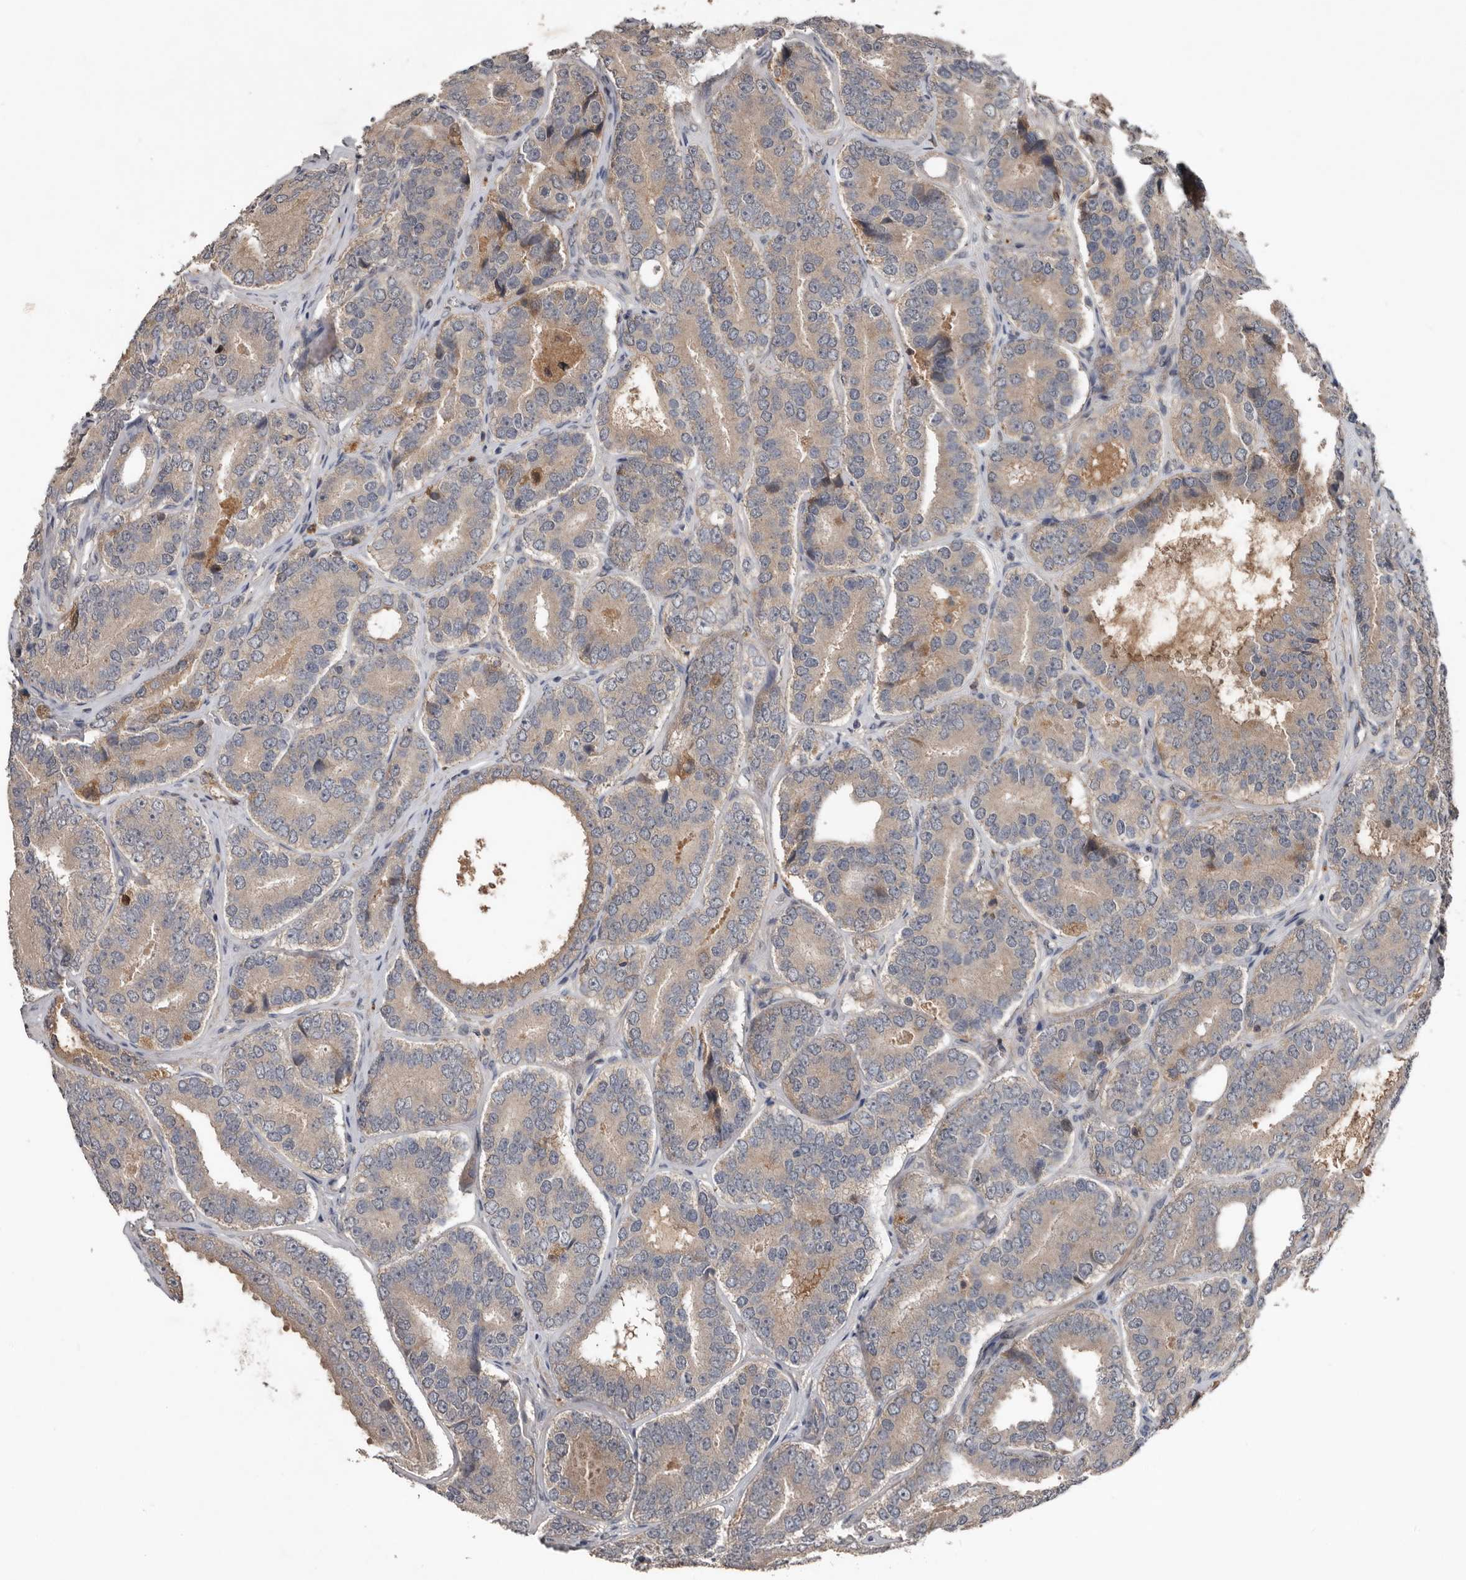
{"staining": {"intensity": "moderate", "quantity": "<25%", "location": "cytoplasmic/membranous"}, "tissue": "prostate cancer", "cell_type": "Tumor cells", "image_type": "cancer", "snomed": [{"axis": "morphology", "description": "Adenocarcinoma, High grade"}, {"axis": "topography", "description": "Prostate"}], "caption": "Approximately <25% of tumor cells in prostate adenocarcinoma (high-grade) show moderate cytoplasmic/membranous protein expression as visualized by brown immunohistochemical staining.", "gene": "DNAJB4", "patient": {"sex": "male", "age": 56}}